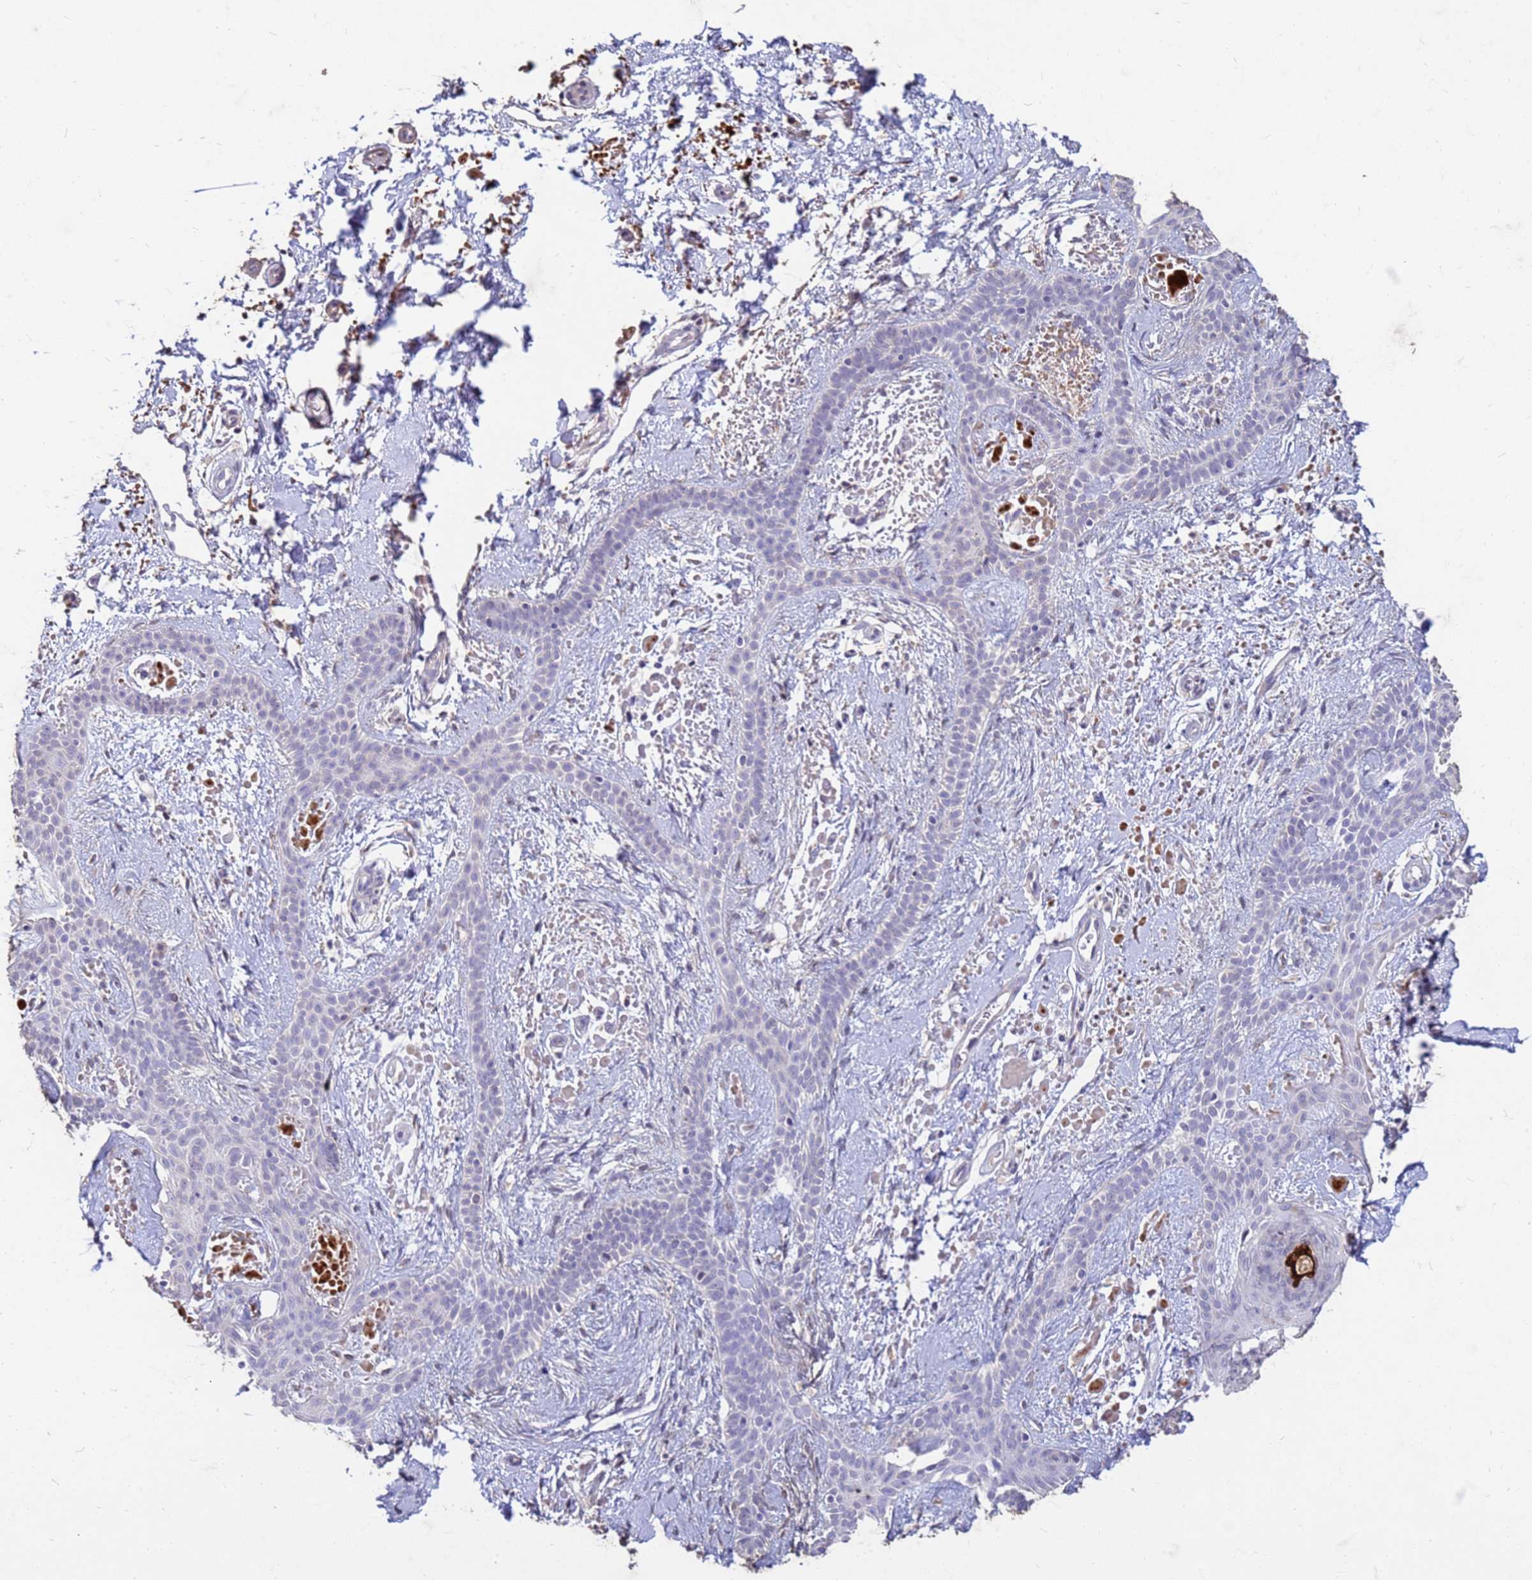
{"staining": {"intensity": "negative", "quantity": "none", "location": "none"}, "tissue": "skin cancer", "cell_type": "Tumor cells", "image_type": "cancer", "snomed": [{"axis": "morphology", "description": "Basal cell carcinoma"}, {"axis": "topography", "description": "Skin"}], "caption": "Protein analysis of basal cell carcinoma (skin) exhibits no significant expression in tumor cells.", "gene": "SLC25A15", "patient": {"sex": "male", "age": 78}}